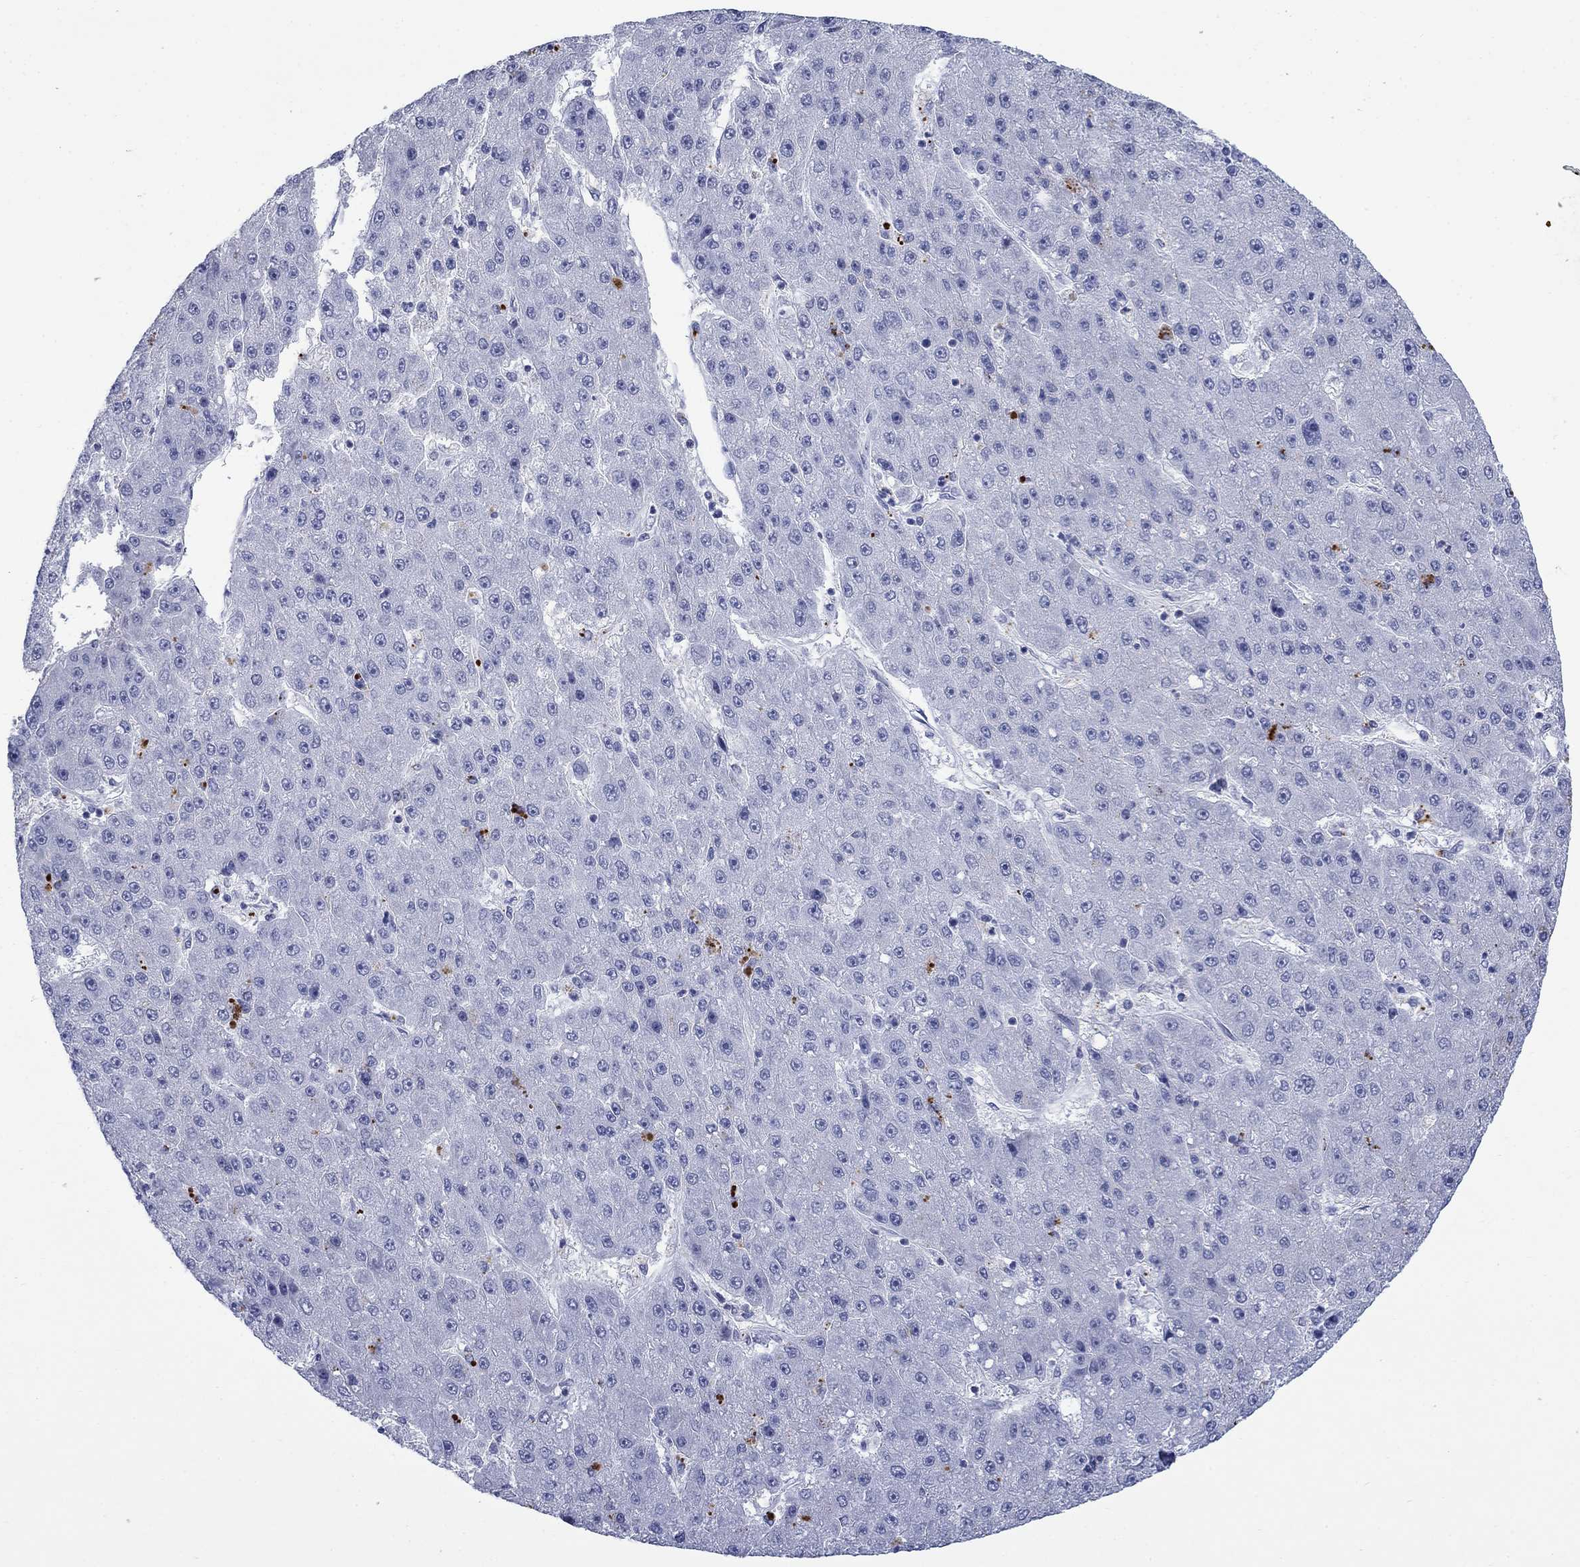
{"staining": {"intensity": "negative", "quantity": "none", "location": "none"}, "tissue": "liver cancer", "cell_type": "Tumor cells", "image_type": "cancer", "snomed": [{"axis": "morphology", "description": "Carcinoma, Hepatocellular, NOS"}, {"axis": "topography", "description": "Liver"}], "caption": "A high-resolution image shows immunohistochemistry staining of hepatocellular carcinoma (liver), which demonstrates no significant expression in tumor cells.", "gene": "IGF2BP3", "patient": {"sex": "male", "age": 67}}